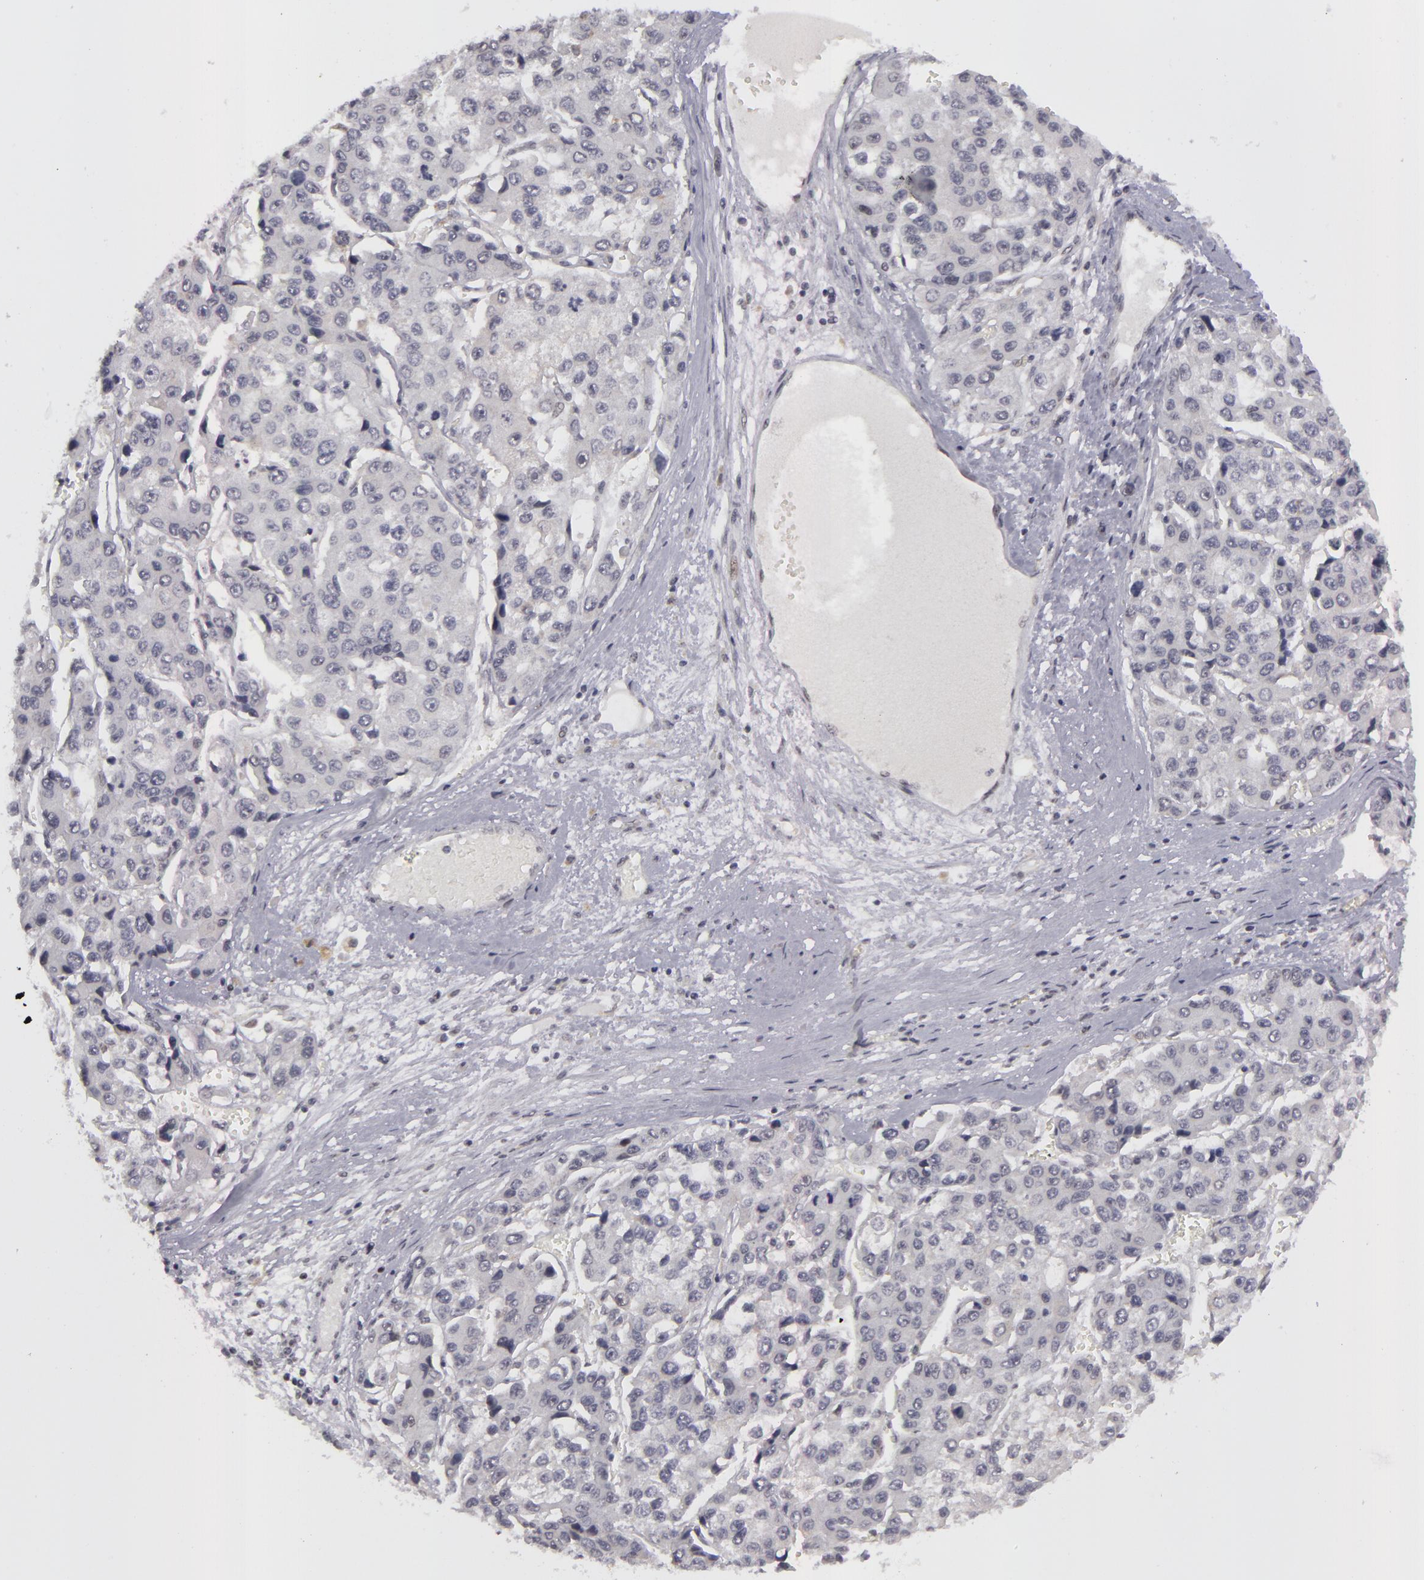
{"staining": {"intensity": "negative", "quantity": "none", "location": "none"}, "tissue": "liver cancer", "cell_type": "Tumor cells", "image_type": "cancer", "snomed": [{"axis": "morphology", "description": "Carcinoma, Hepatocellular, NOS"}, {"axis": "topography", "description": "Liver"}], "caption": "This is an IHC histopathology image of liver hepatocellular carcinoma. There is no expression in tumor cells.", "gene": "RRP7A", "patient": {"sex": "female", "age": 66}}